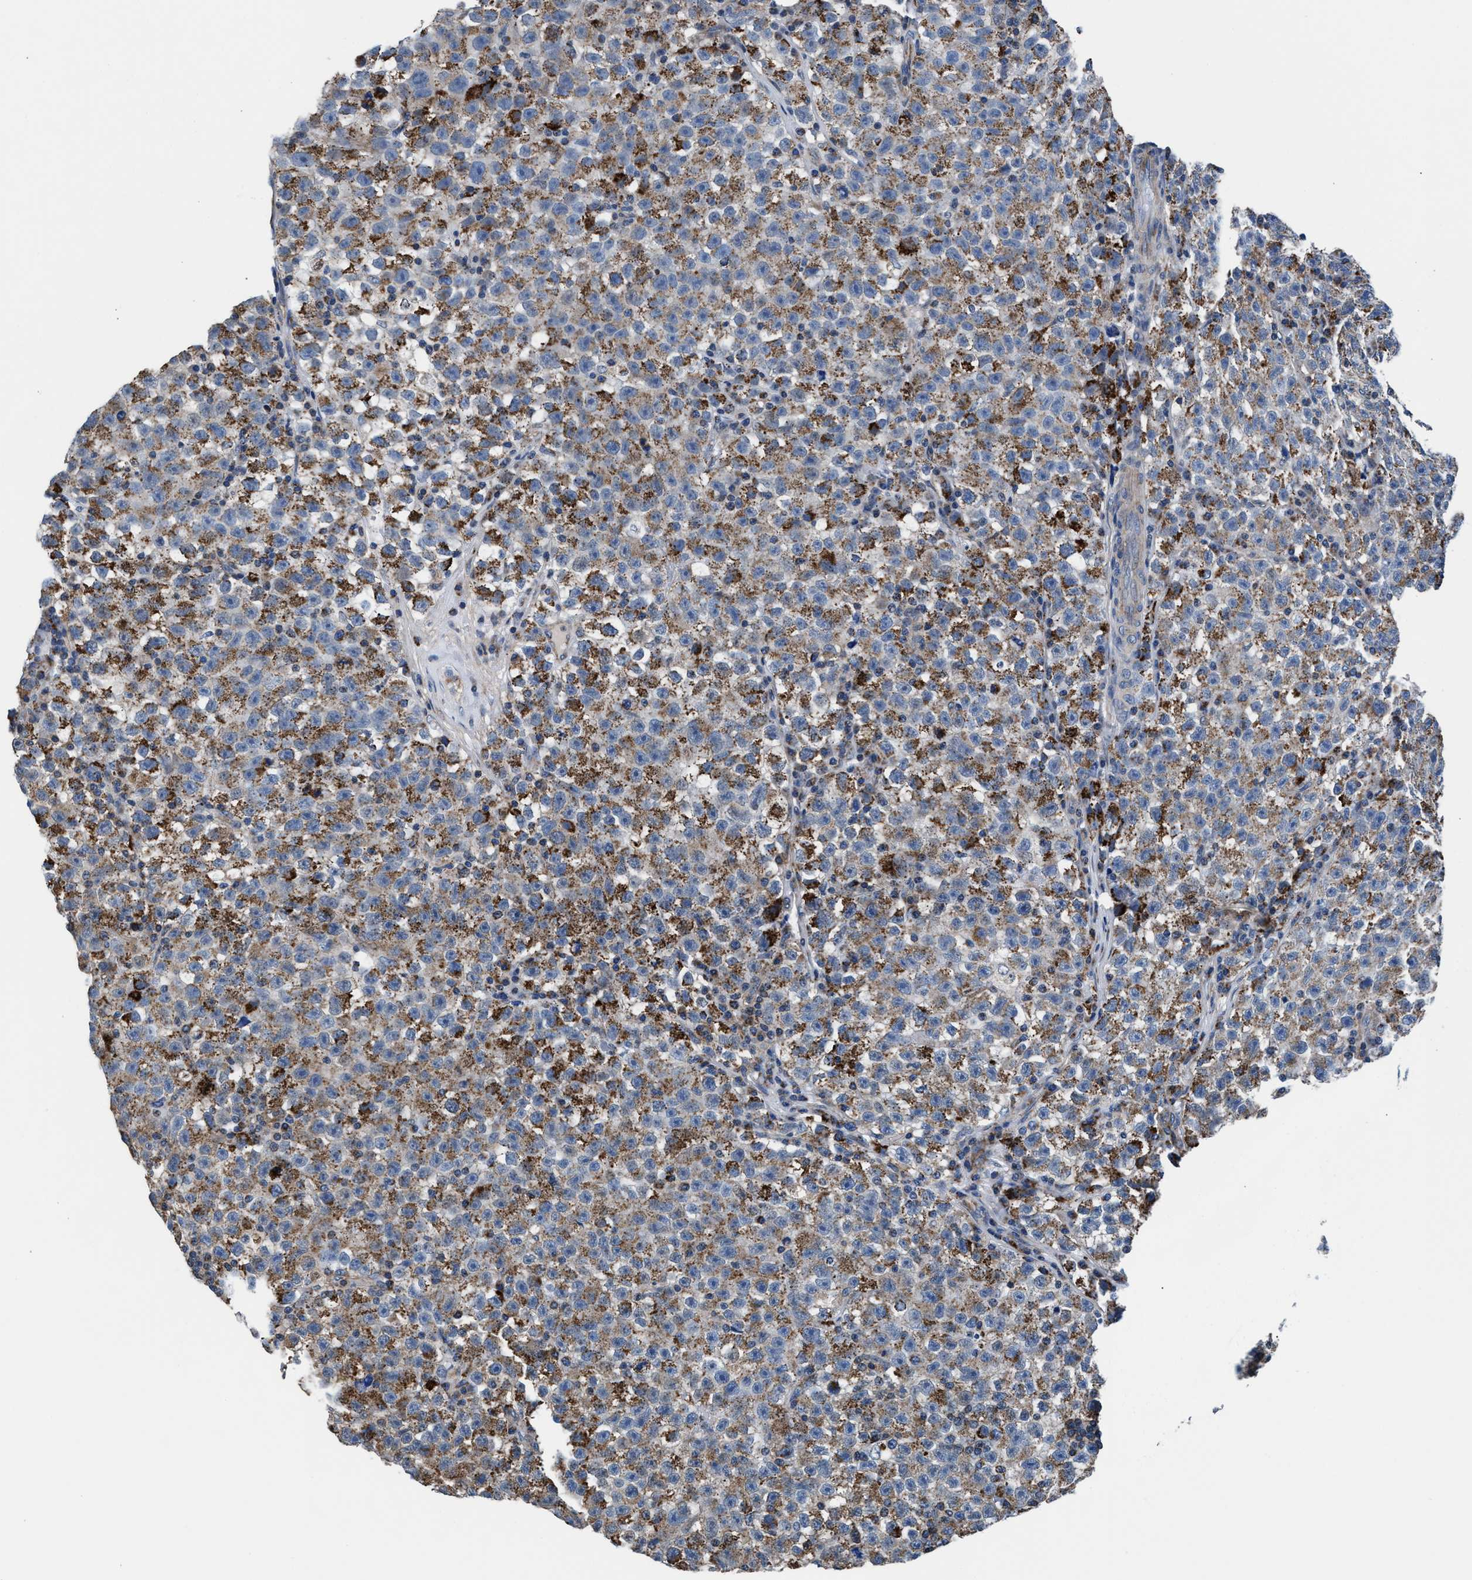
{"staining": {"intensity": "moderate", "quantity": ">75%", "location": "cytoplasmic/membranous"}, "tissue": "testis cancer", "cell_type": "Tumor cells", "image_type": "cancer", "snomed": [{"axis": "morphology", "description": "Seminoma, NOS"}, {"axis": "topography", "description": "Testis"}], "caption": "Testis cancer (seminoma) was stained to show a protein in brown. There is medium levels of moderate cytoplasmic/membranous staining in approximately >75% of tumor cells.", "gene": "NKTR", "patient": {"sex": "male", "age": 22}}